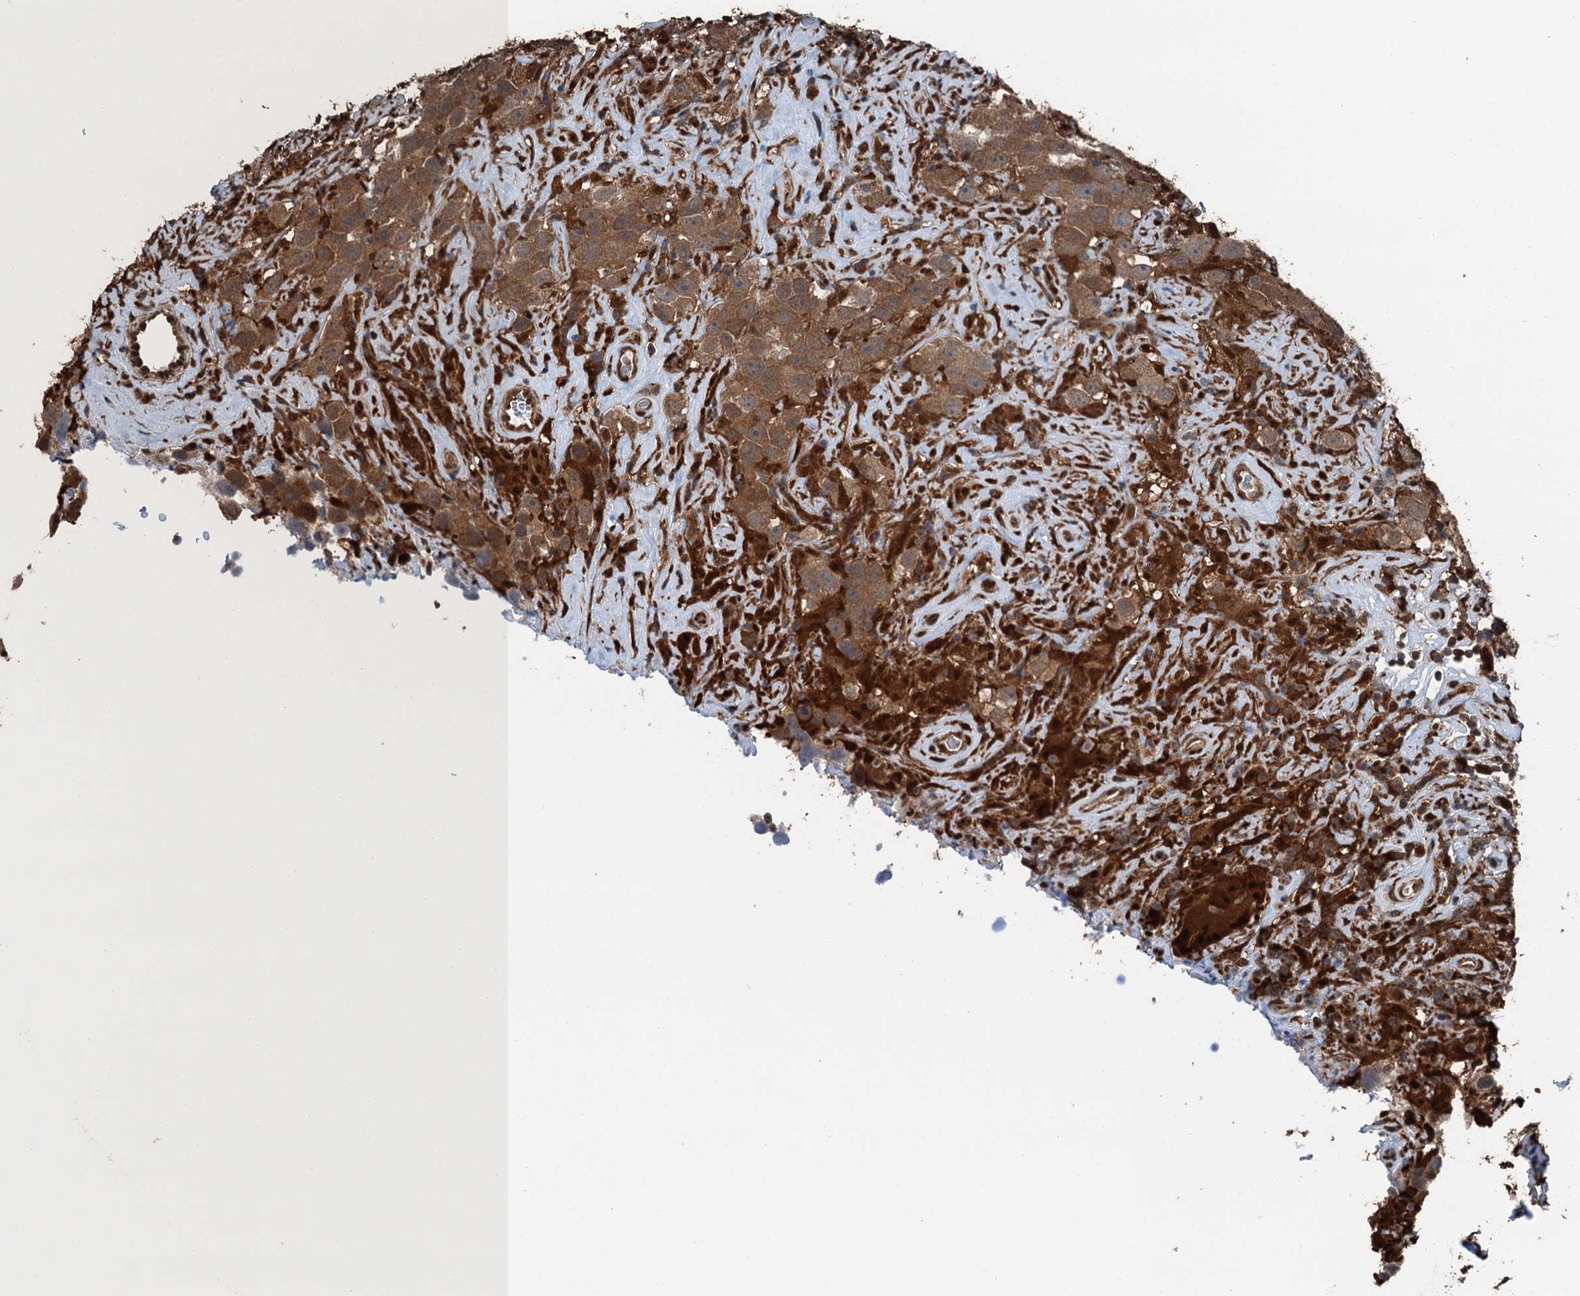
{"staining": {"intensity": "moderate", "quantity": ">75%", "location": "cytoplasmic/membranous"}, "tissue": "testis cancer", "cell_type": "Tumor cells", "image_type": "cancer", "snomed": [{"axis": "morphology", "description": "Seminoma, NOS"}, {"axis": "topography", "description": "Testis"}], "caption": "This image shows immunohistochemistry (IHC) staining of testis cancer (seminoma), with medium moderate cytoplasmic/membranous positivity in approximately >75% of tumor cells.", "gene": "RNH1", "patient": {"sex": "male", "age": 49}}